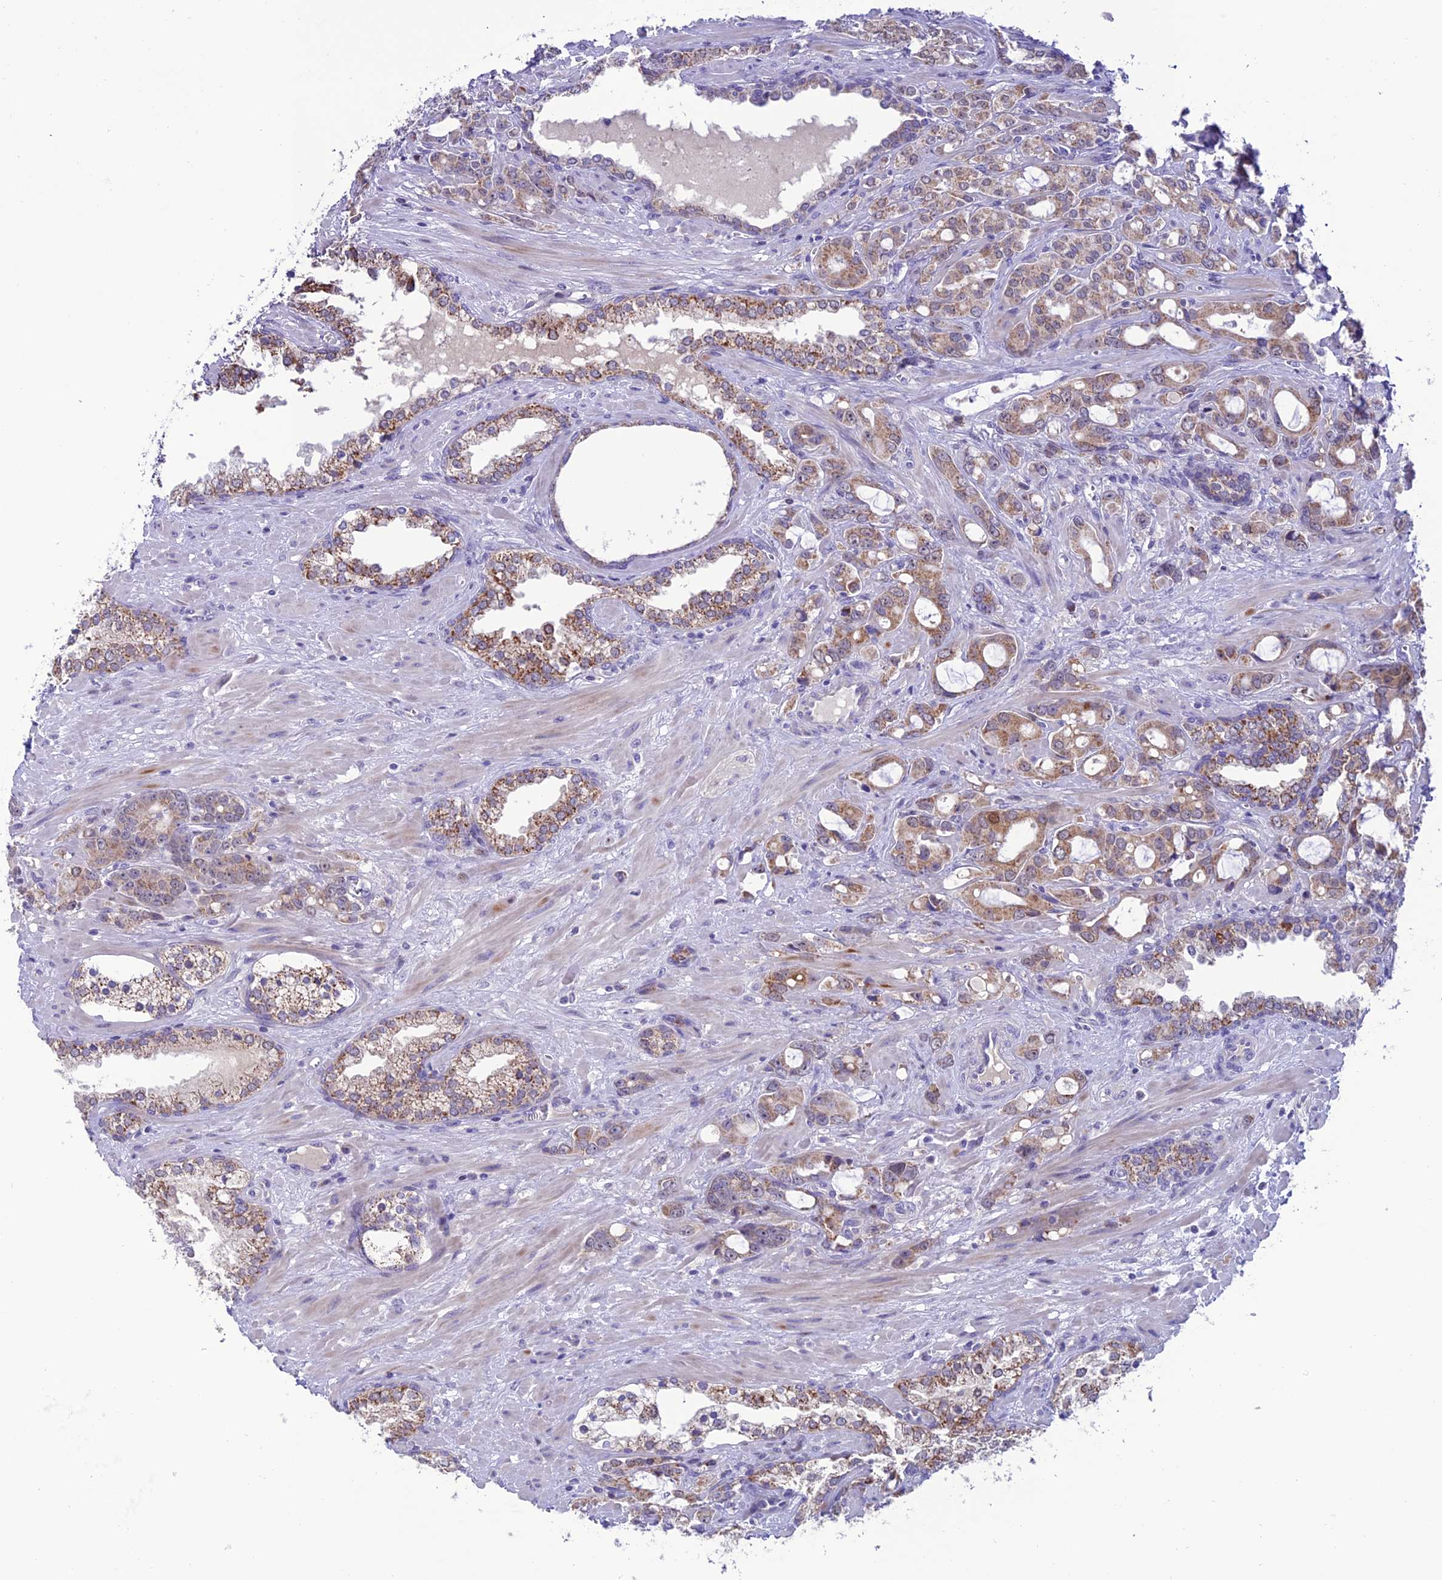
{"staining": {"intensity": "moderate", "quantity": ">75%", "location": "cytoplasmic/membranous"}, "tissue": "prostate cancer", "cell_type": "Tumor cells", "image_type": "cancer", "snomed": [{"axis": "morphology", "description": "Adenocarcinoma, High grade"}, {"axis": "topography", "description": "Prostate"}], "caption": "Tumor cells exhibit moderate cytoplasmic/membranous positivity in about >75% of cells in prostate adenocarcinoma (high-grade). The protein of interest is shown in brown color, while the nuclei are stained blue.", "gene": "SLC10A1", "patient": {"sex": "male", "age": 72}}